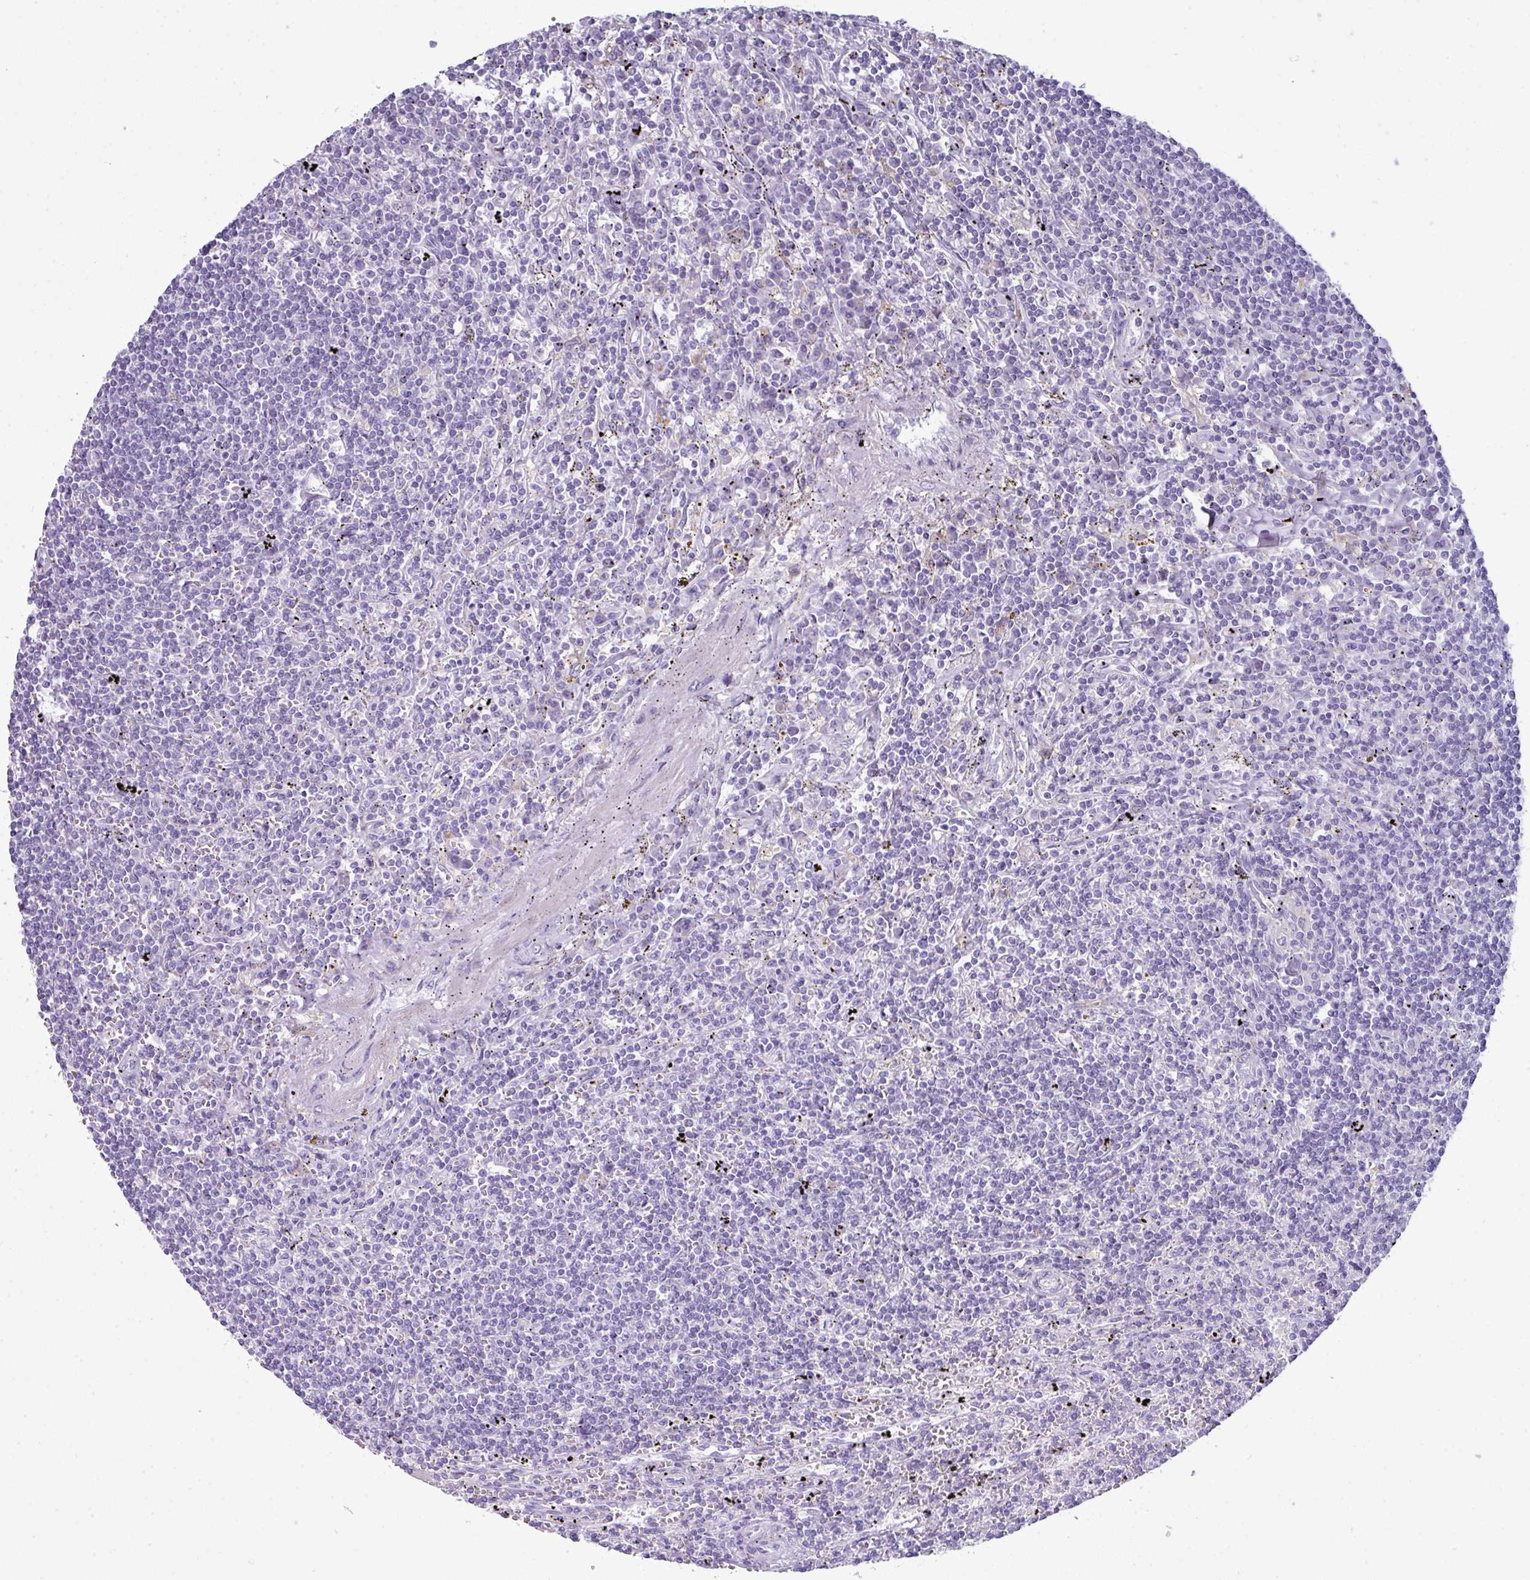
{"staining": {"intensity": "negative", "quantity": "none", "location": "none"}, "tissue": "lymphoma", "cell_type": "Tumor cells", "image_type": "cancer", "snomed": [{"axis": "morphology", "description": "Malignant lymphoma, non-Hodgkin's type, Low grade"}, {"axis": "topography", "description": "Spleen"}], "caption": "This is an IHC histopathology image of malignant lymphoma, non-Hodgkin's type (low-grade). There is no expression in tumor cells.", "gene": "ABCC5", "patient": {"sex": "male", "age": 76}}